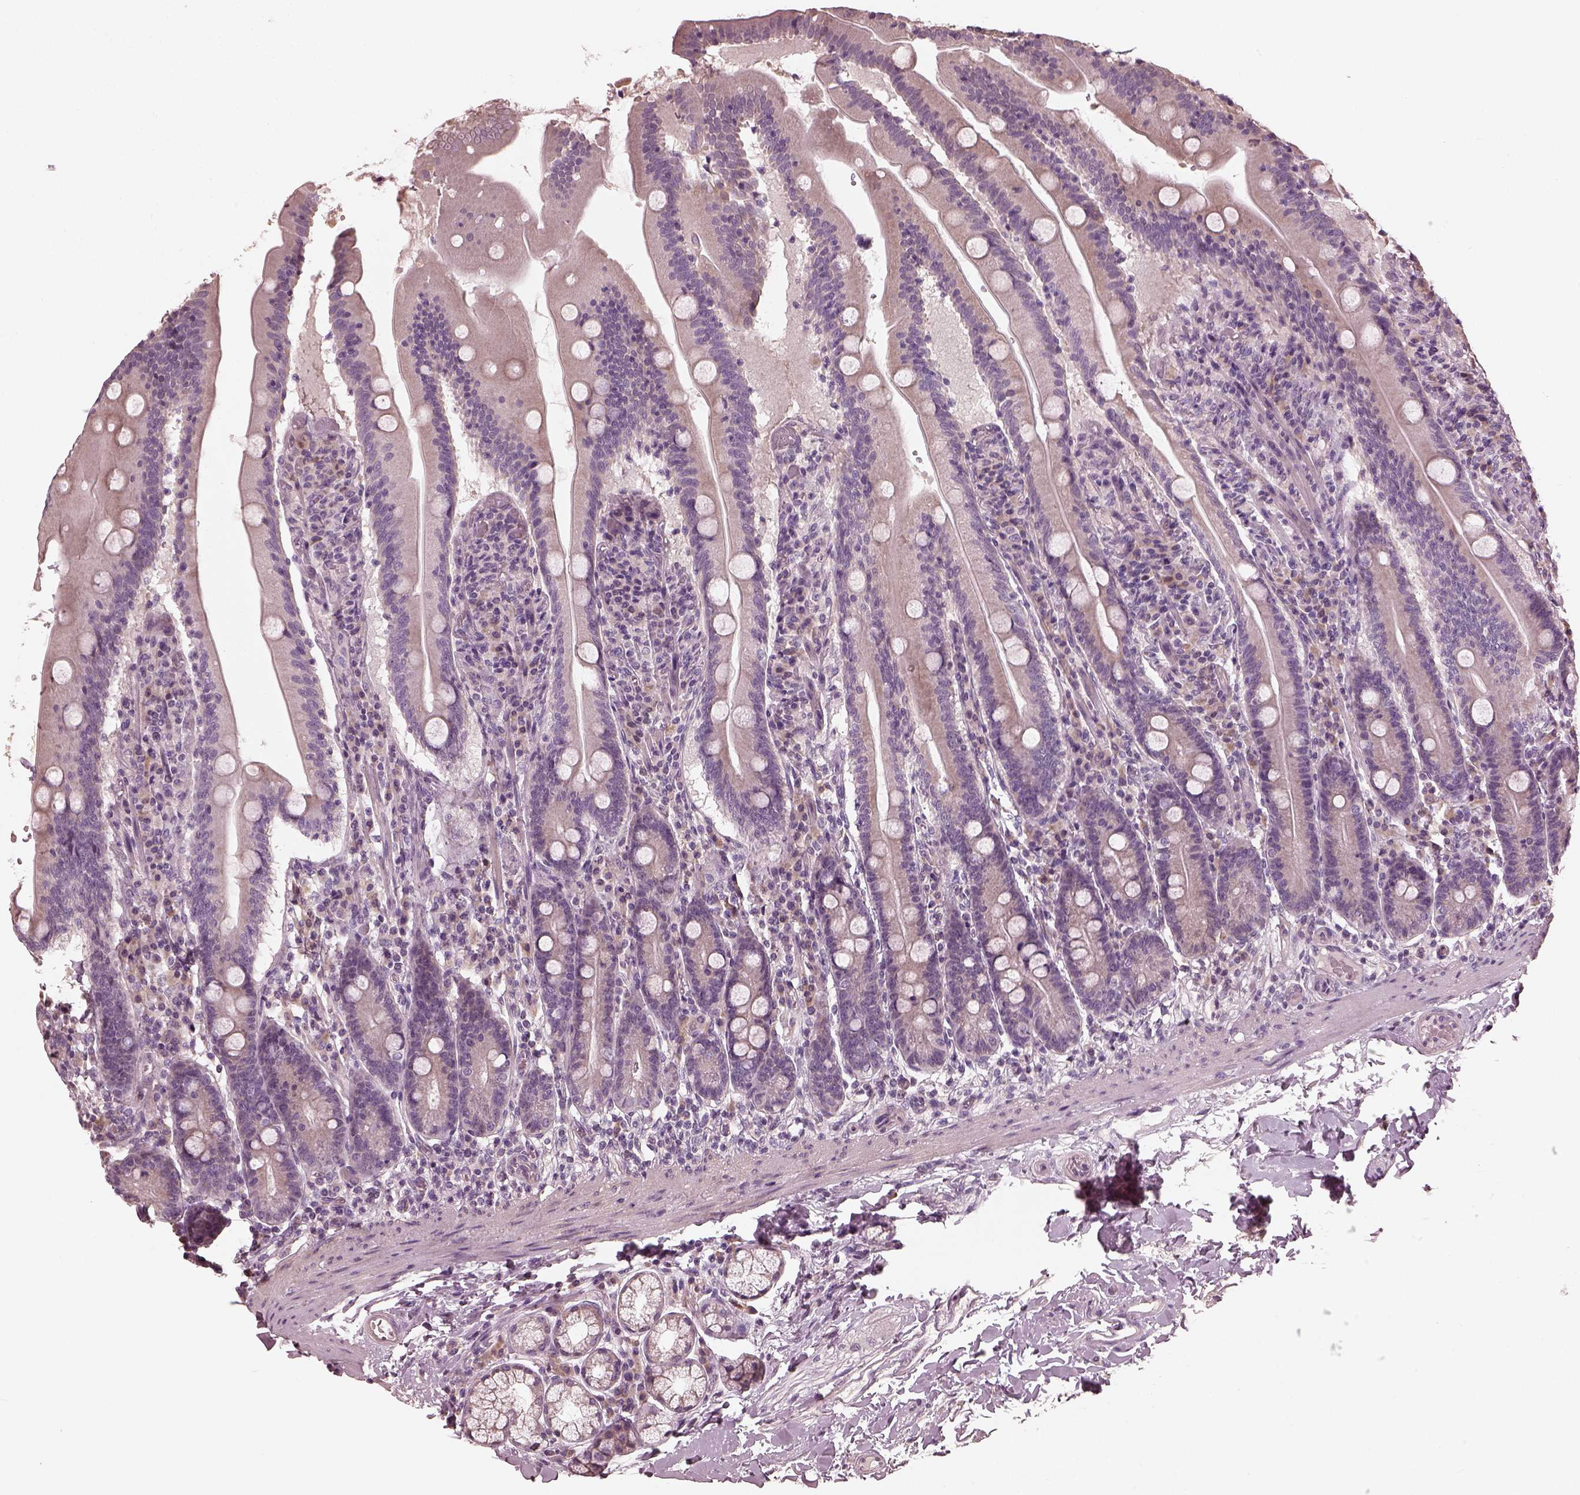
{"staining": {"intensity": "negative", "quantity": "none", "location": "none"}, "tissue": "small intestine", "cell_type": "Glandular cells", "image_type": "normal", "snomed": [{"axis": "morphology", "description": "Normal tissue, NOS"}, {"axis": "topography", "description": "Small intestine"}], "caption": "Glandular cells show no significant protein staining in unremarkable small intestine.", "gene": "OPTC", "patient": {"sex": "male", "age": 37}}